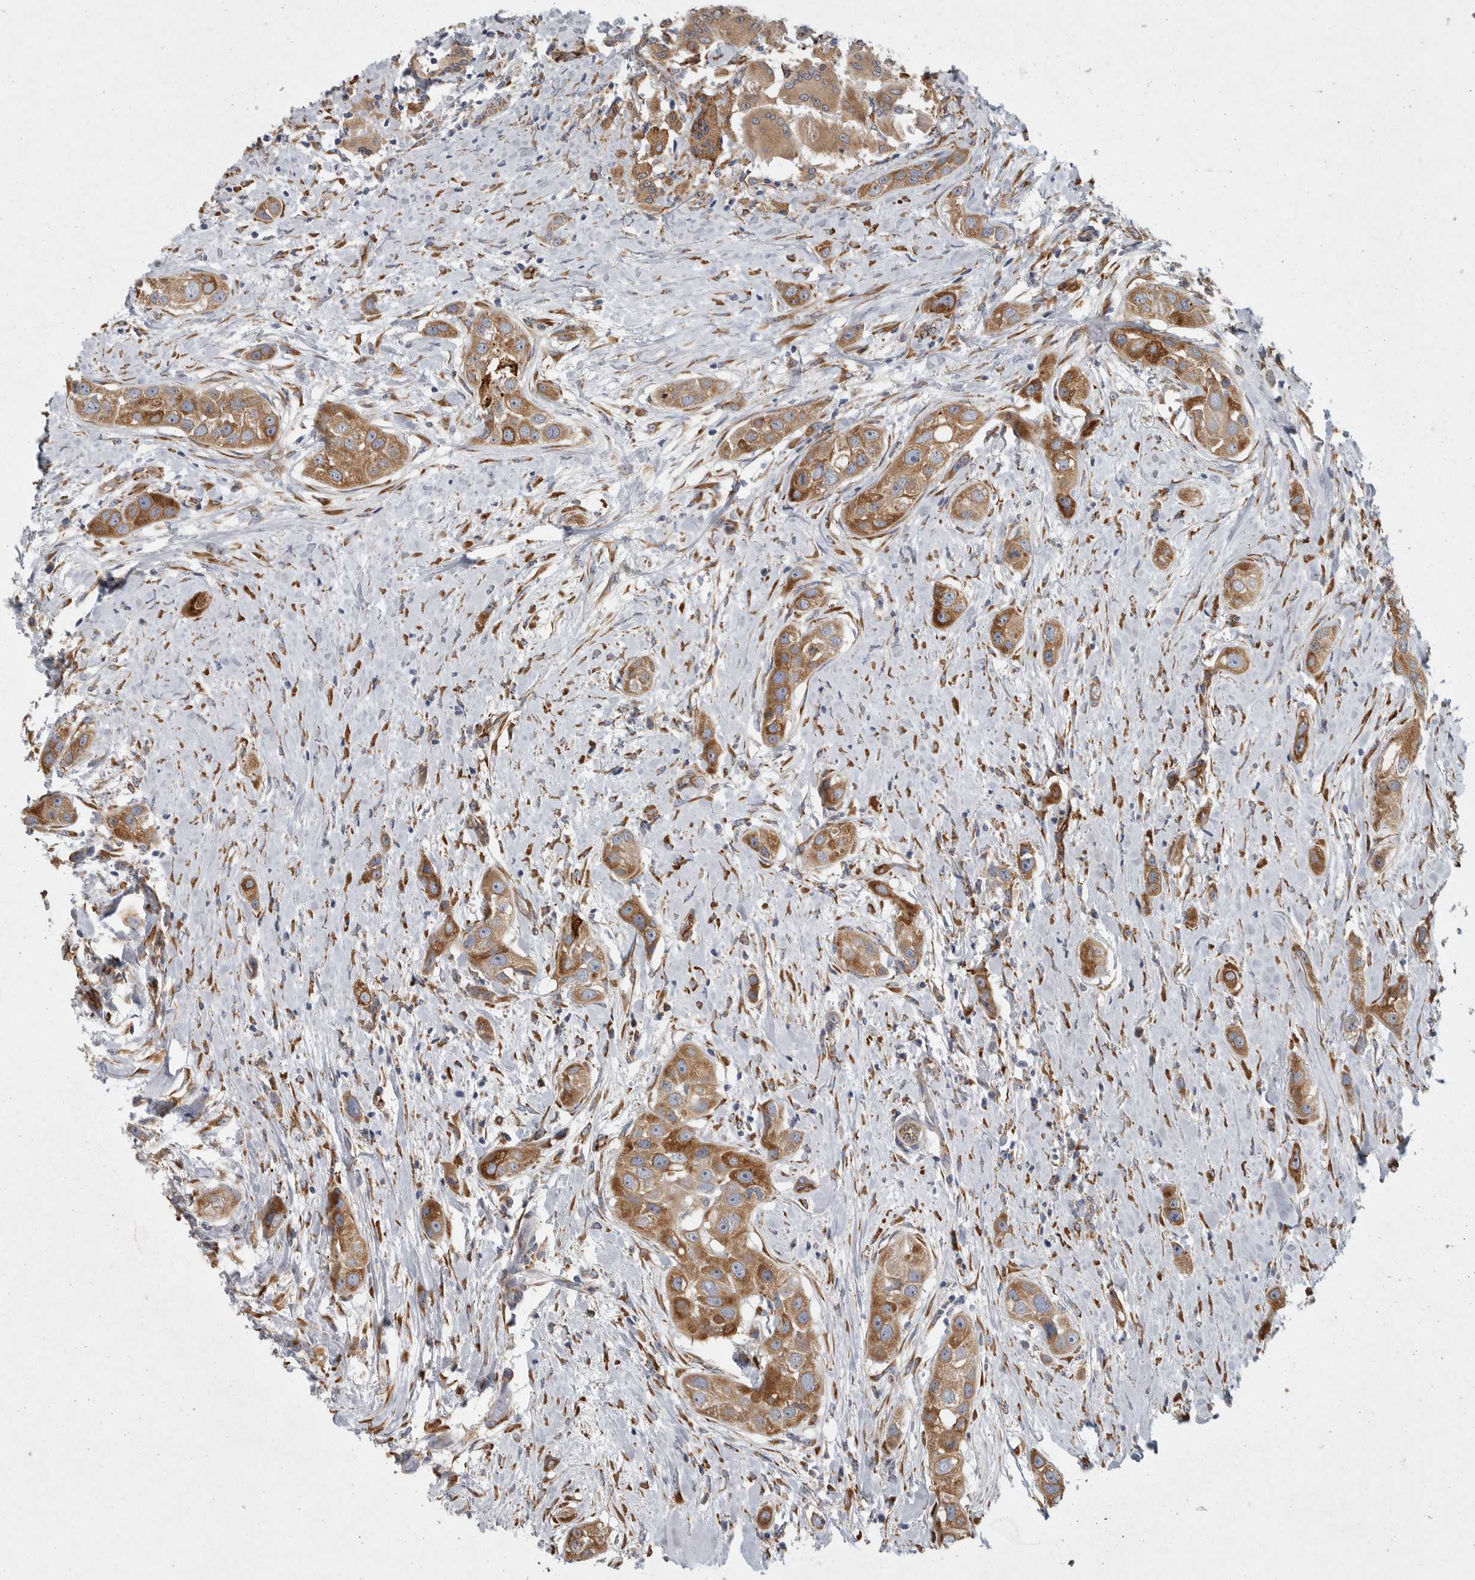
{"staining": {"intensity": "moderate", "quantity": ">75%", "location": "cytoplasmic/membranous"}, "tissue": "head and neck cancer", "cell_type": "Tumor cells", "image_type": "cancer", "snomed": [{"axis": "morphology", "description": "Normal tissue, NOS"}, {"axis": "morphology", "description": "Squamous cell carcinoma, NOS"}, {"axis": "topography", "description": "Skeletal muscle"}, {"axis": "topography", "description": "Head-Neck"}], "caption": "DAB immunohistochemical staining of human head and neck cancer (squamous cell carcinoma) demonstrates moderate cytoplasmic/membranous protein positivity in approximately >75% of tumor cells.", "gene": "MINPP1", "patient": {"sex": "male", "age": 51}}